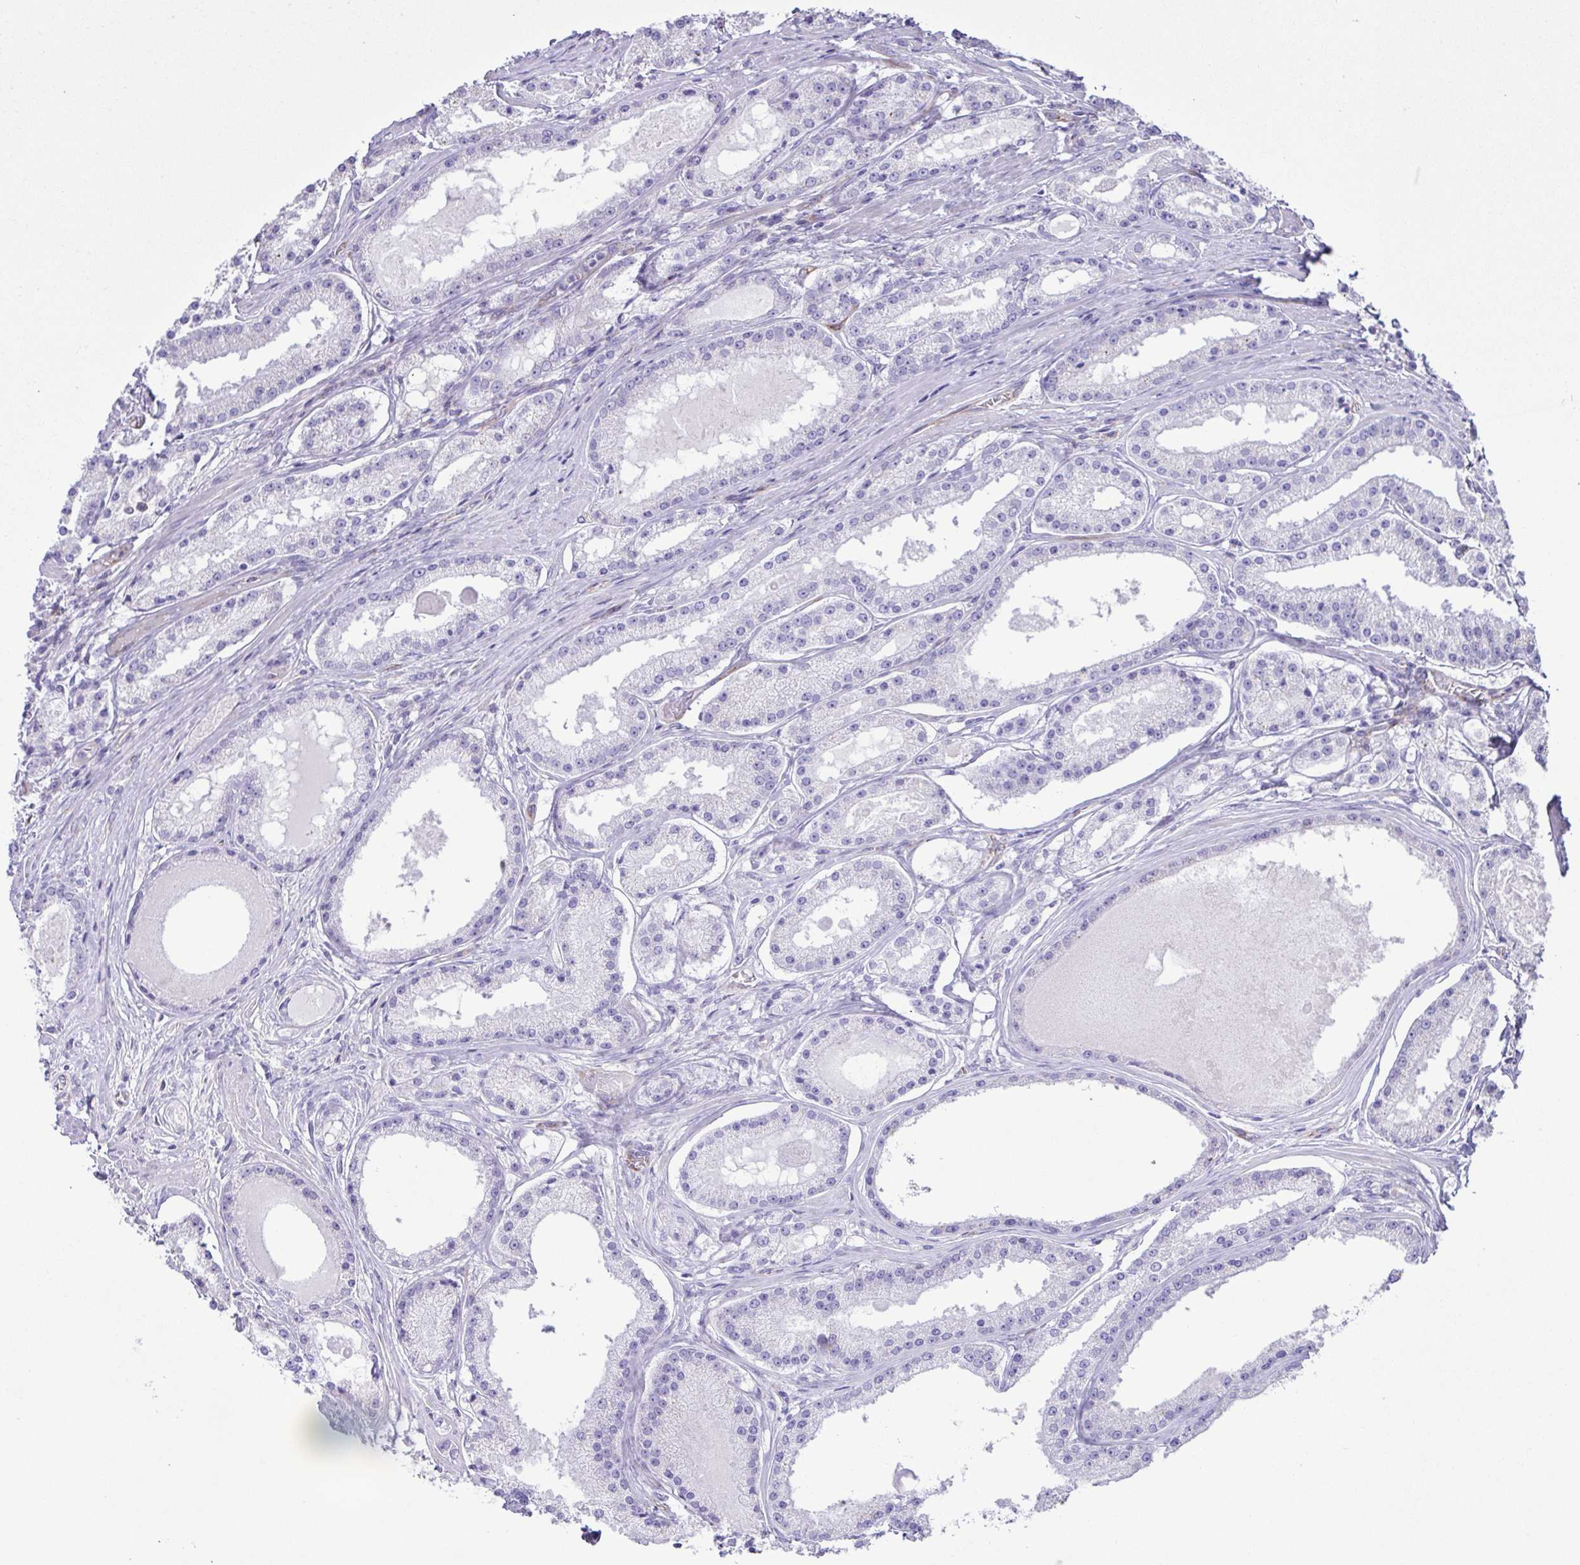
{"staining": {"intensity": "negative", "quantity": "none", "location": "none"}, "tissue": "prostate cancer", "cell_type": "Tumor cells", "image_type": "cancer", "snomed": [{"axis": "morphology", "description": "Adenocarcinoma, Low grade"}, {"axis": "topography", "description": "Prostate"}], "caption": "Immunohistochemical staining of human adenocarcinoma (low-grade) (prostate) reveals no significant positivity in tumor cells.", "gene": "FLT1", "patient": {"sex": "male", "age": 57}}